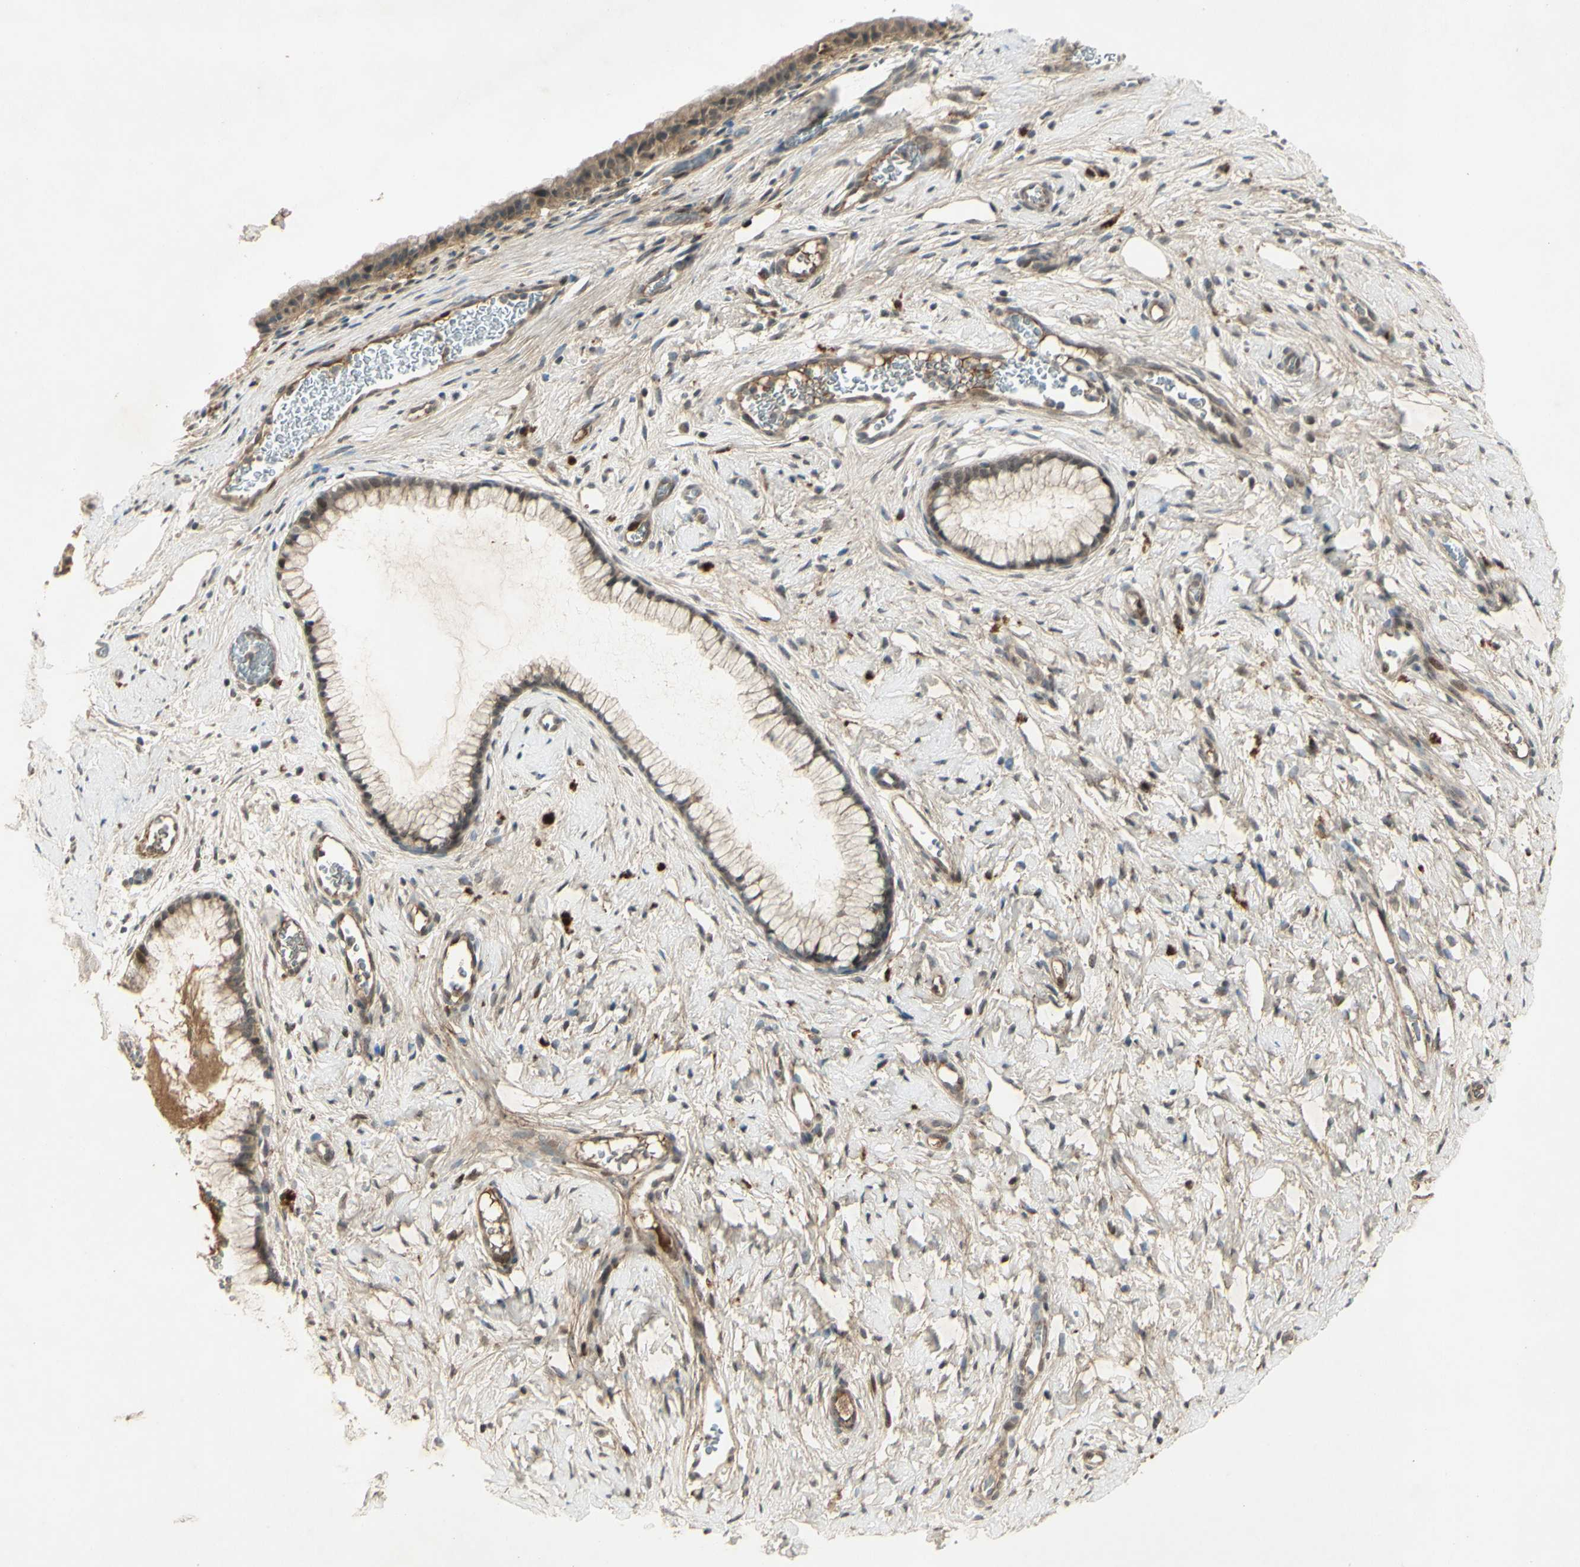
{"staining": {"intensity": "moderate", "quantity": "<25%", "location": "nuclear"}, "tissue": "cervix", "cell_type": "Glandular cells", "image_type": "normal", "snomed": [{"axis": "morphology", "description": "Normal tissue, NOS"}, {"axis": "topography", "description": "Cervix"}], "caption": "Normal cervix exhibits moderate nuclear staining in about <25% of glandular cells, visualized by immunohistochemistry. Nuclei are stained in blue.", "gene": "RAD18", "patient": {"sex": "female", "age": 65}}